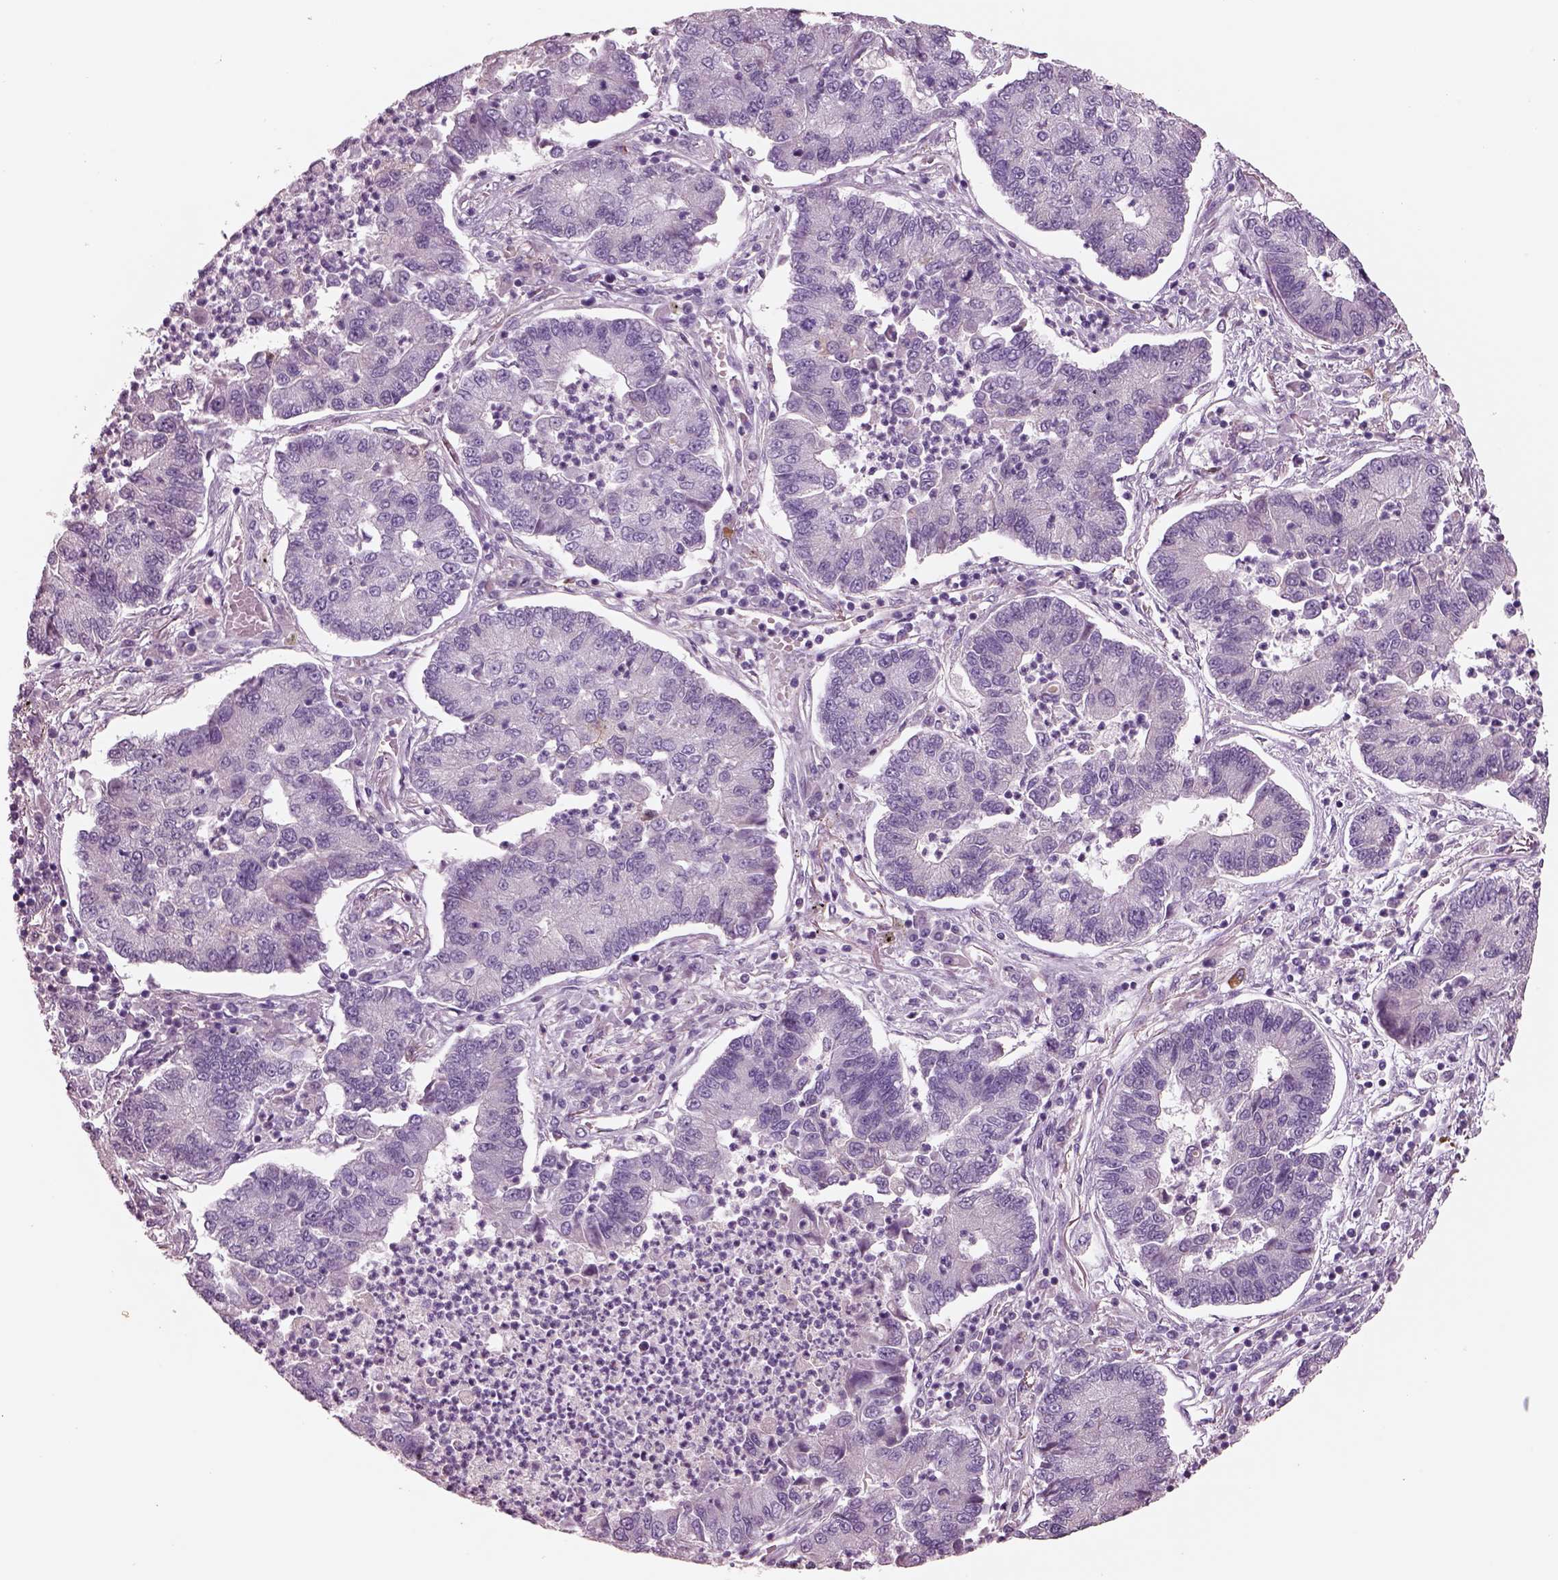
{"staining": {"intensity": "negative", "quantity": "none", "location": "none"}, "tissue": "lung cancer", "cell_type": "Tumor cells", "image_type": "cancer", "snomed": [{"axis": "morphology", "description": "Adenocarcinoma, NOS"}, {"axis": "topography", "description": "Lung"}], "caption": "Lung adenocarcinoma was stained to show a protein in brown. There is no significant expression in tumor cells.", "gene": "IGLL1", "patient": {"sex": "female", "age": 57}}